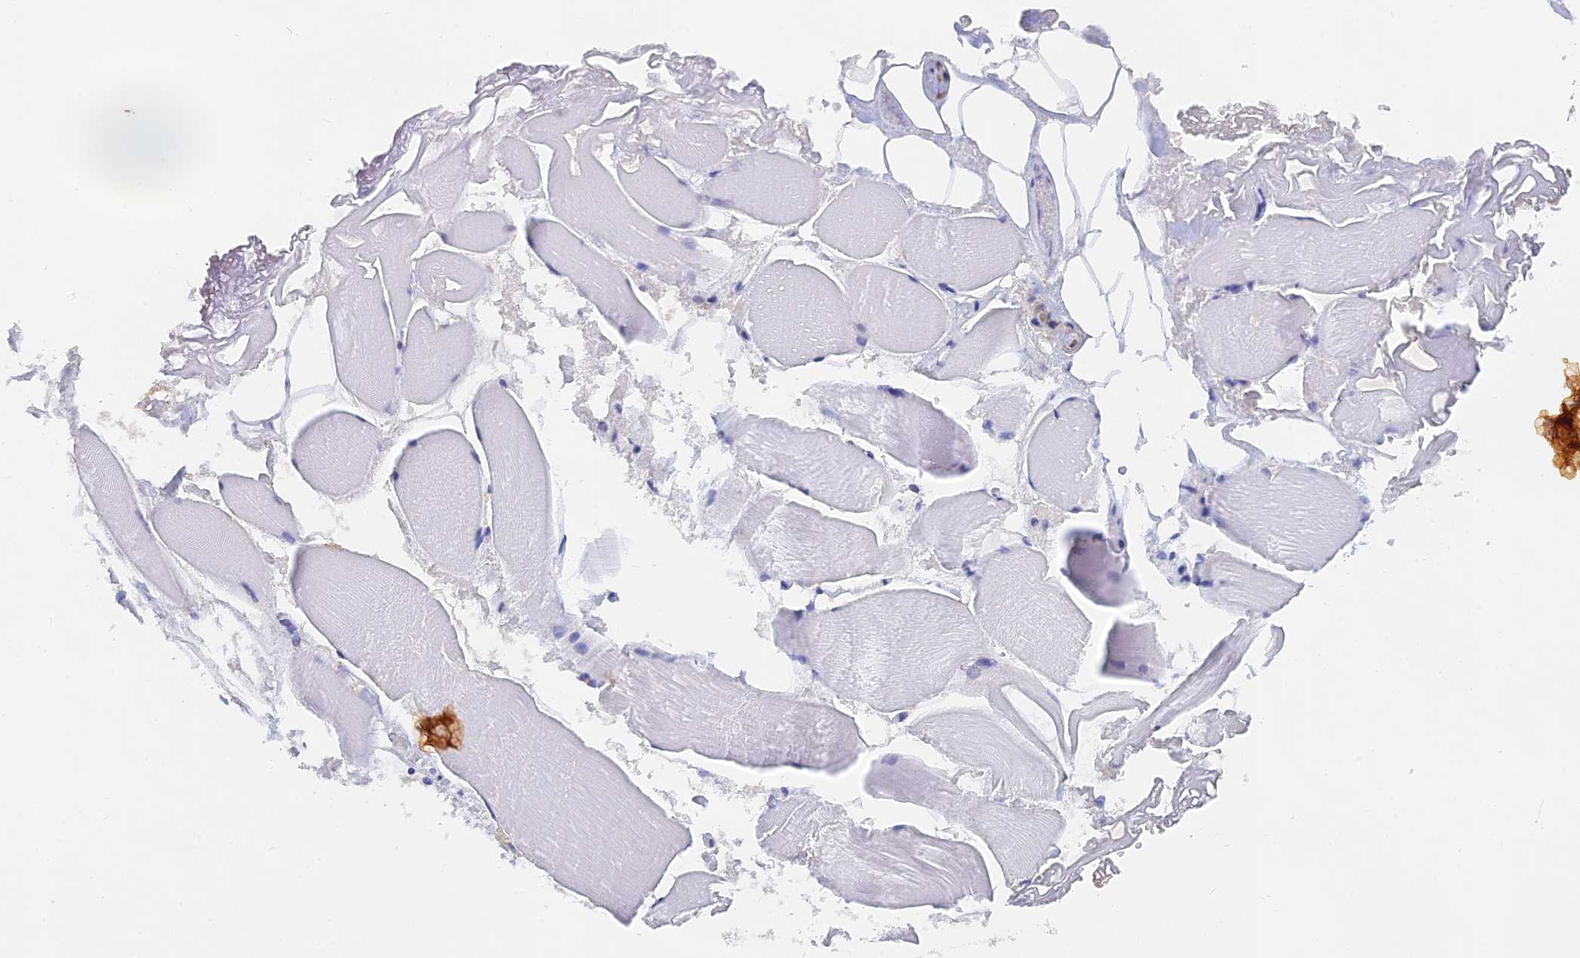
{"staining": {"intensity": "negative", "quantity": "none", "location": "none"}, "tissue": "skeletal muscle", "cell_type": "Myocytes", "image_type": "normal", "snomed": [{"axis": "morphology", "description": "Normal tissue, NOS"}, {"axis": "morphology", "description": "Basal cell carcinoma"}, {"axis": "topography", "description": "Skeletal muscle"}], "caption": "The immunohistochemistry histopathology image has no significant staining in myocytes of skeletal muscle. (Brightfield microscopy of DAB (3,3'-diaminobenzidine) immunohistochemistry (IHC) at high magnification).", "gene": "LRIF1", "patient": {"sex": "female", "age": 64}}